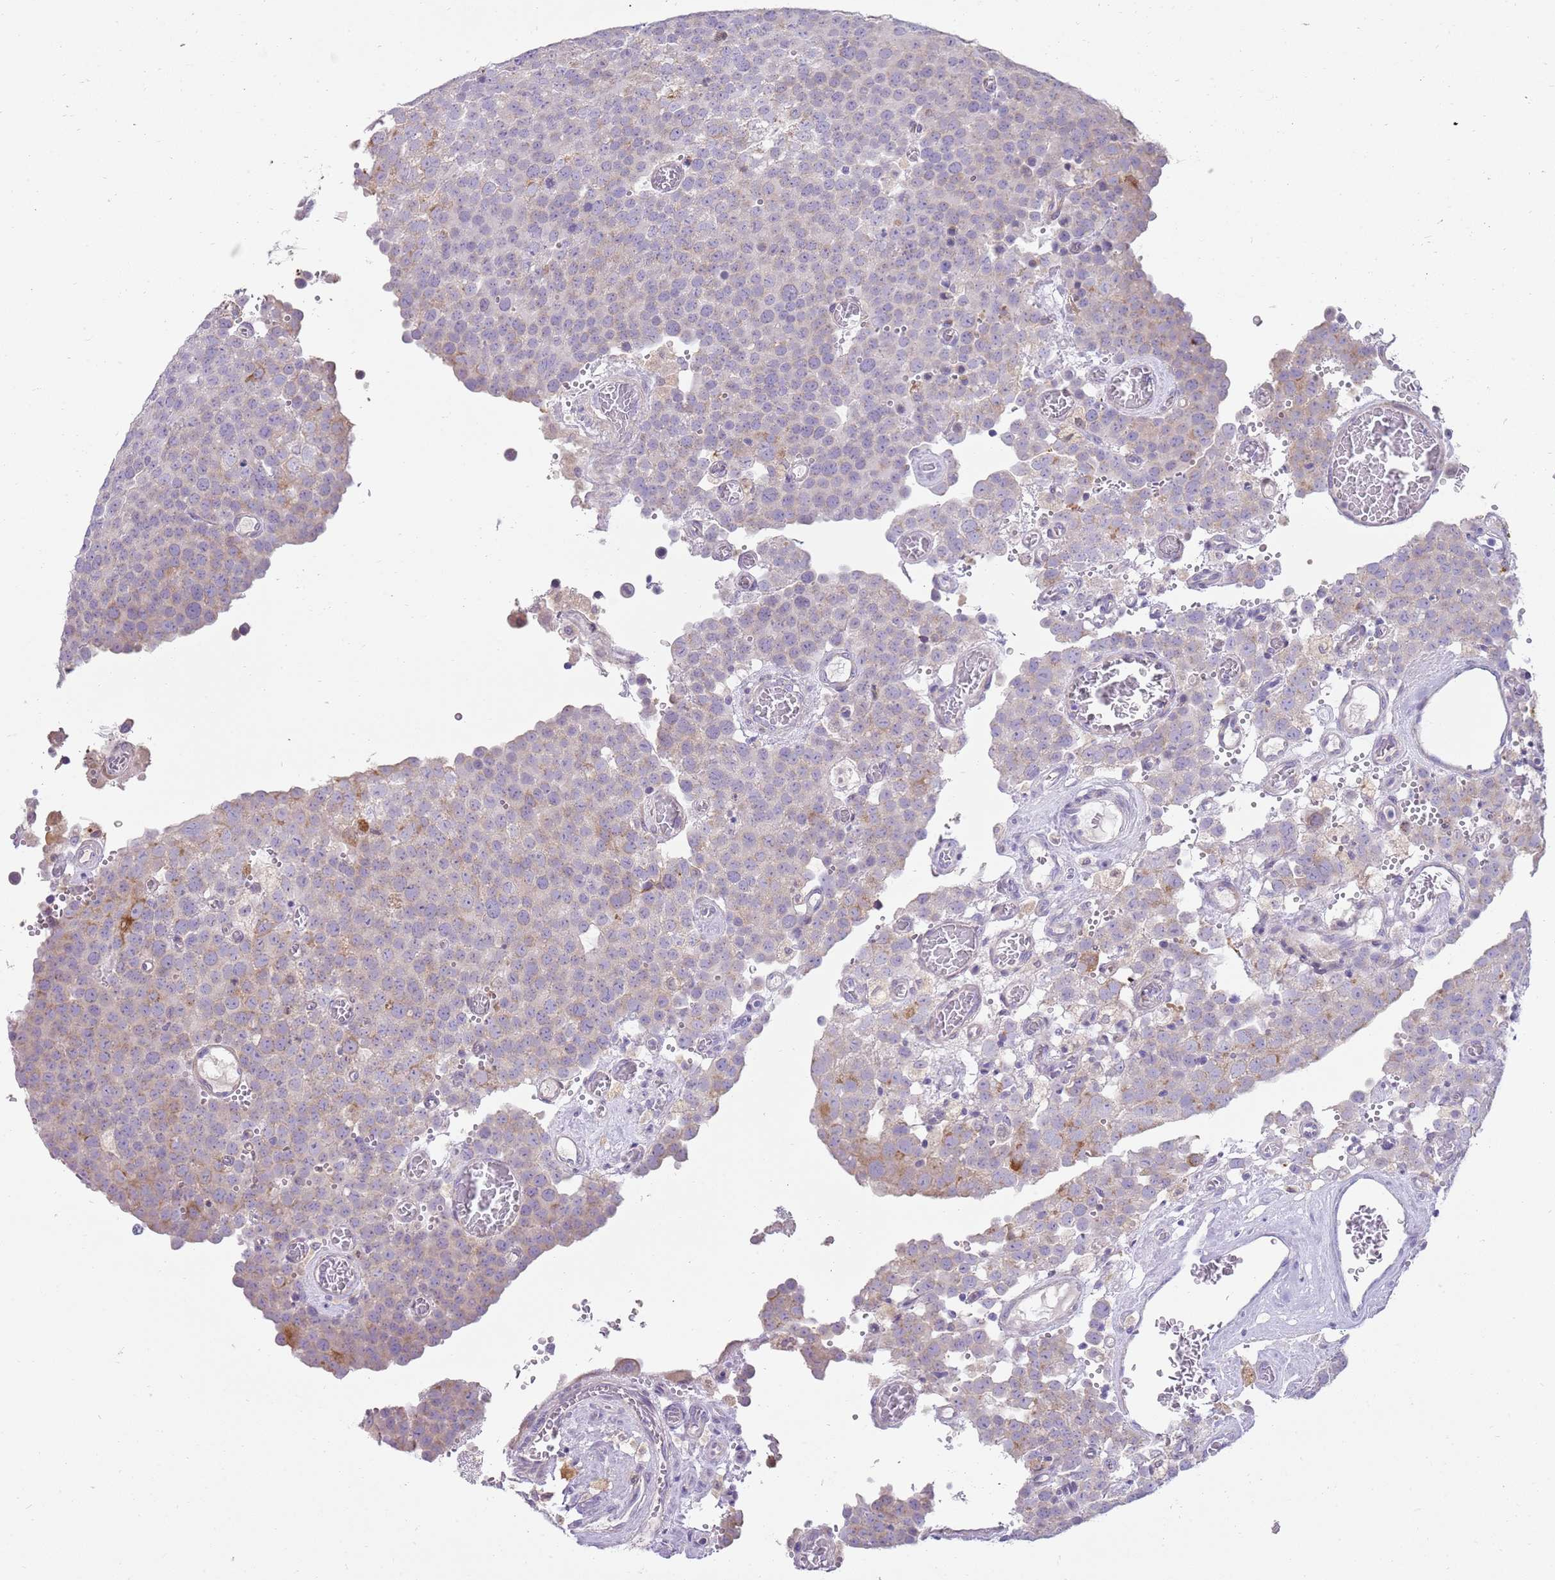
{"staining": {"intensity": "weak", "quantity": "<25%", "location": "cytoplasmic/membranous"}, "tissue": "testis cancer", "cell_type": "Tumor cells", "image_type": "cancer", "snomed": [{"axis": "morphology", "description": "Normal tissue, NOS"}, {"axis": "morphology", "description": "Seminoma, NOS"}, {"axis": "topography", "description": "Testis"}], "caption": "DAB immunohistochemical staining of seminoma (testis) exhibits no significant positivity in tumor cells.", "gene": "DIPK1C", "patient": {"sex": "male", "age": 71}}